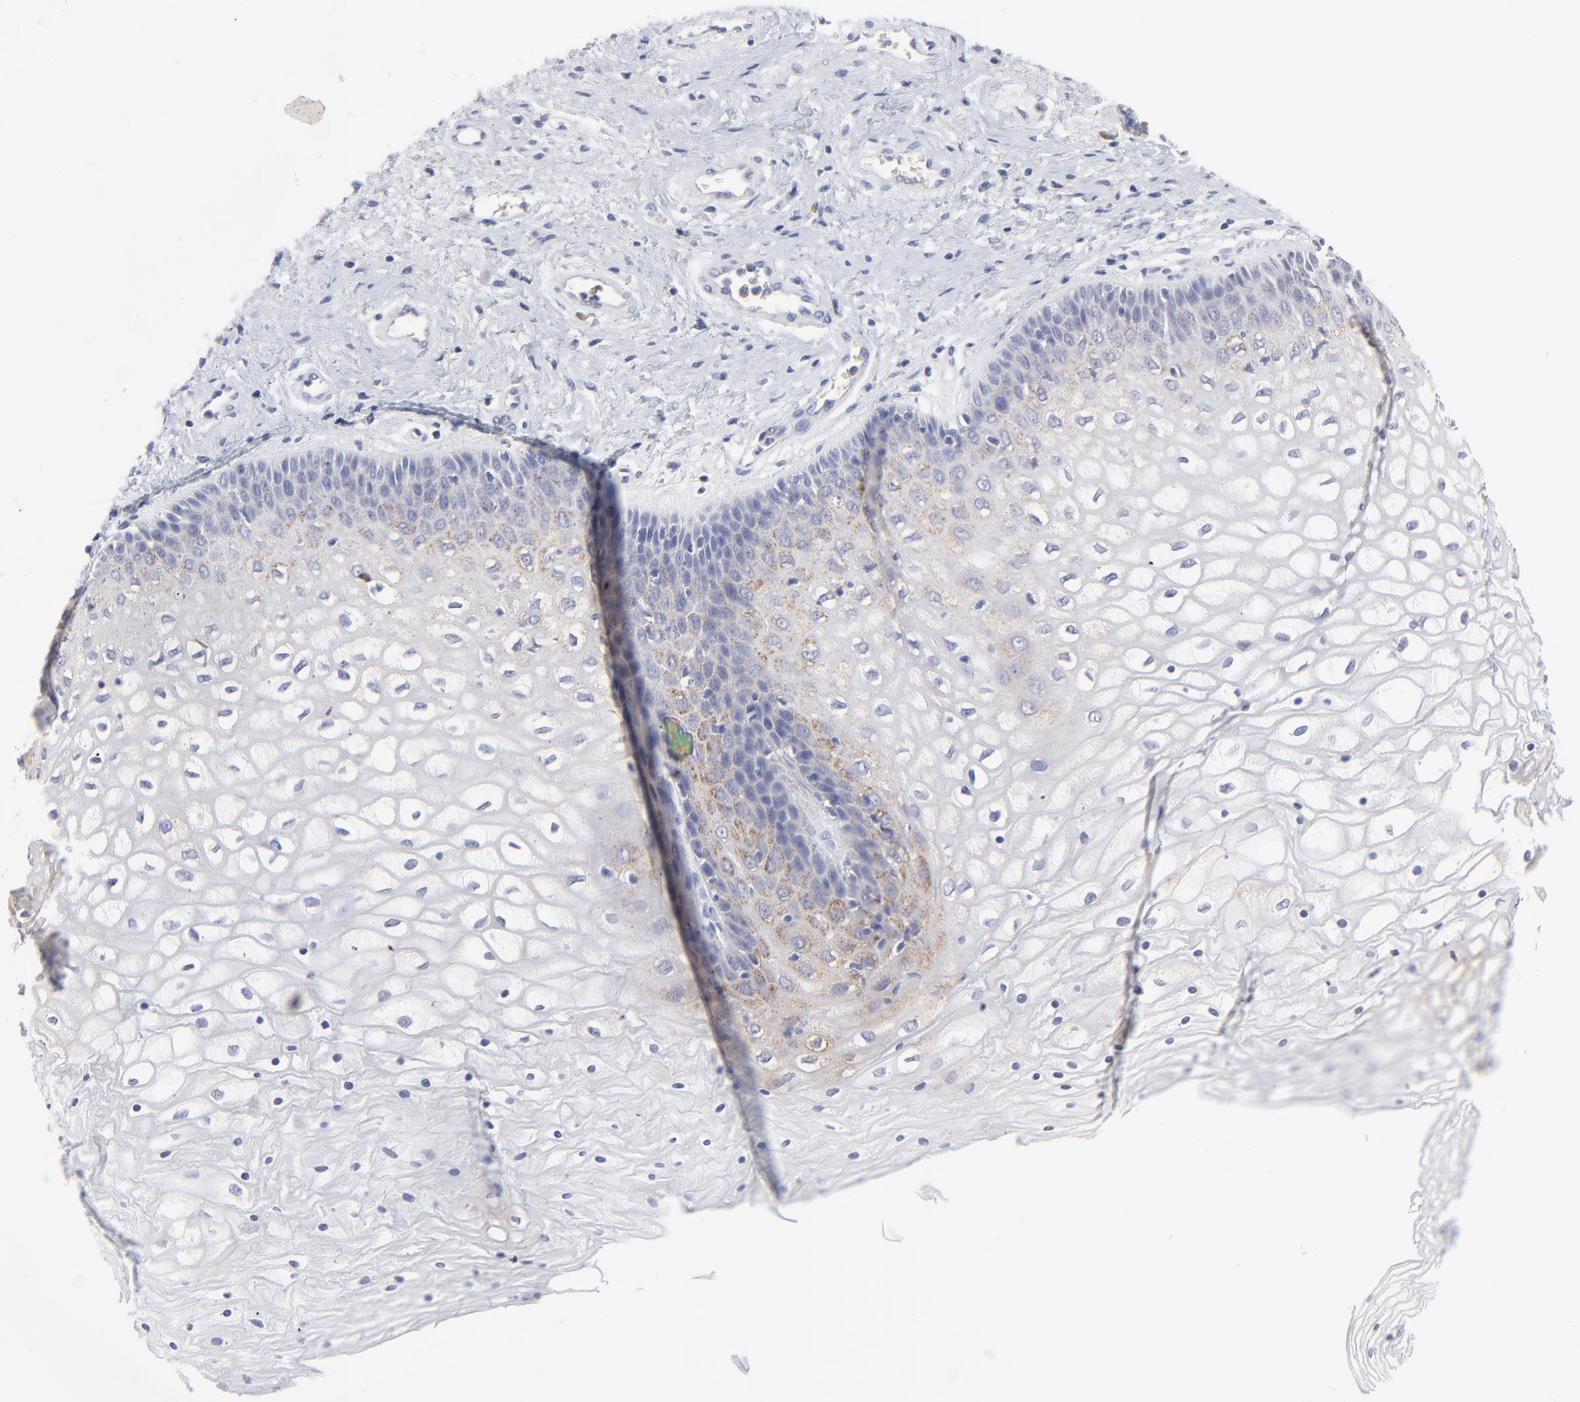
{"staining": {"intensity": "weak", "quantity": "<25%", "location": "cytoplasmic/membranous"}, "tissue": "vagina", "cell_type": "Squamous epithelial cells", "image_type": "normal", "snomed": [{"axis": "morphology", "description": "Normal tissue, NOS"}, {"axis": "topography", "description": "Vagina"}], "caption": "IHC of benign human vagina exhibits no expression in squamous epithelial cells.", "gene": "TRIM22", "patient": {"sex": "female", "age": 34}}